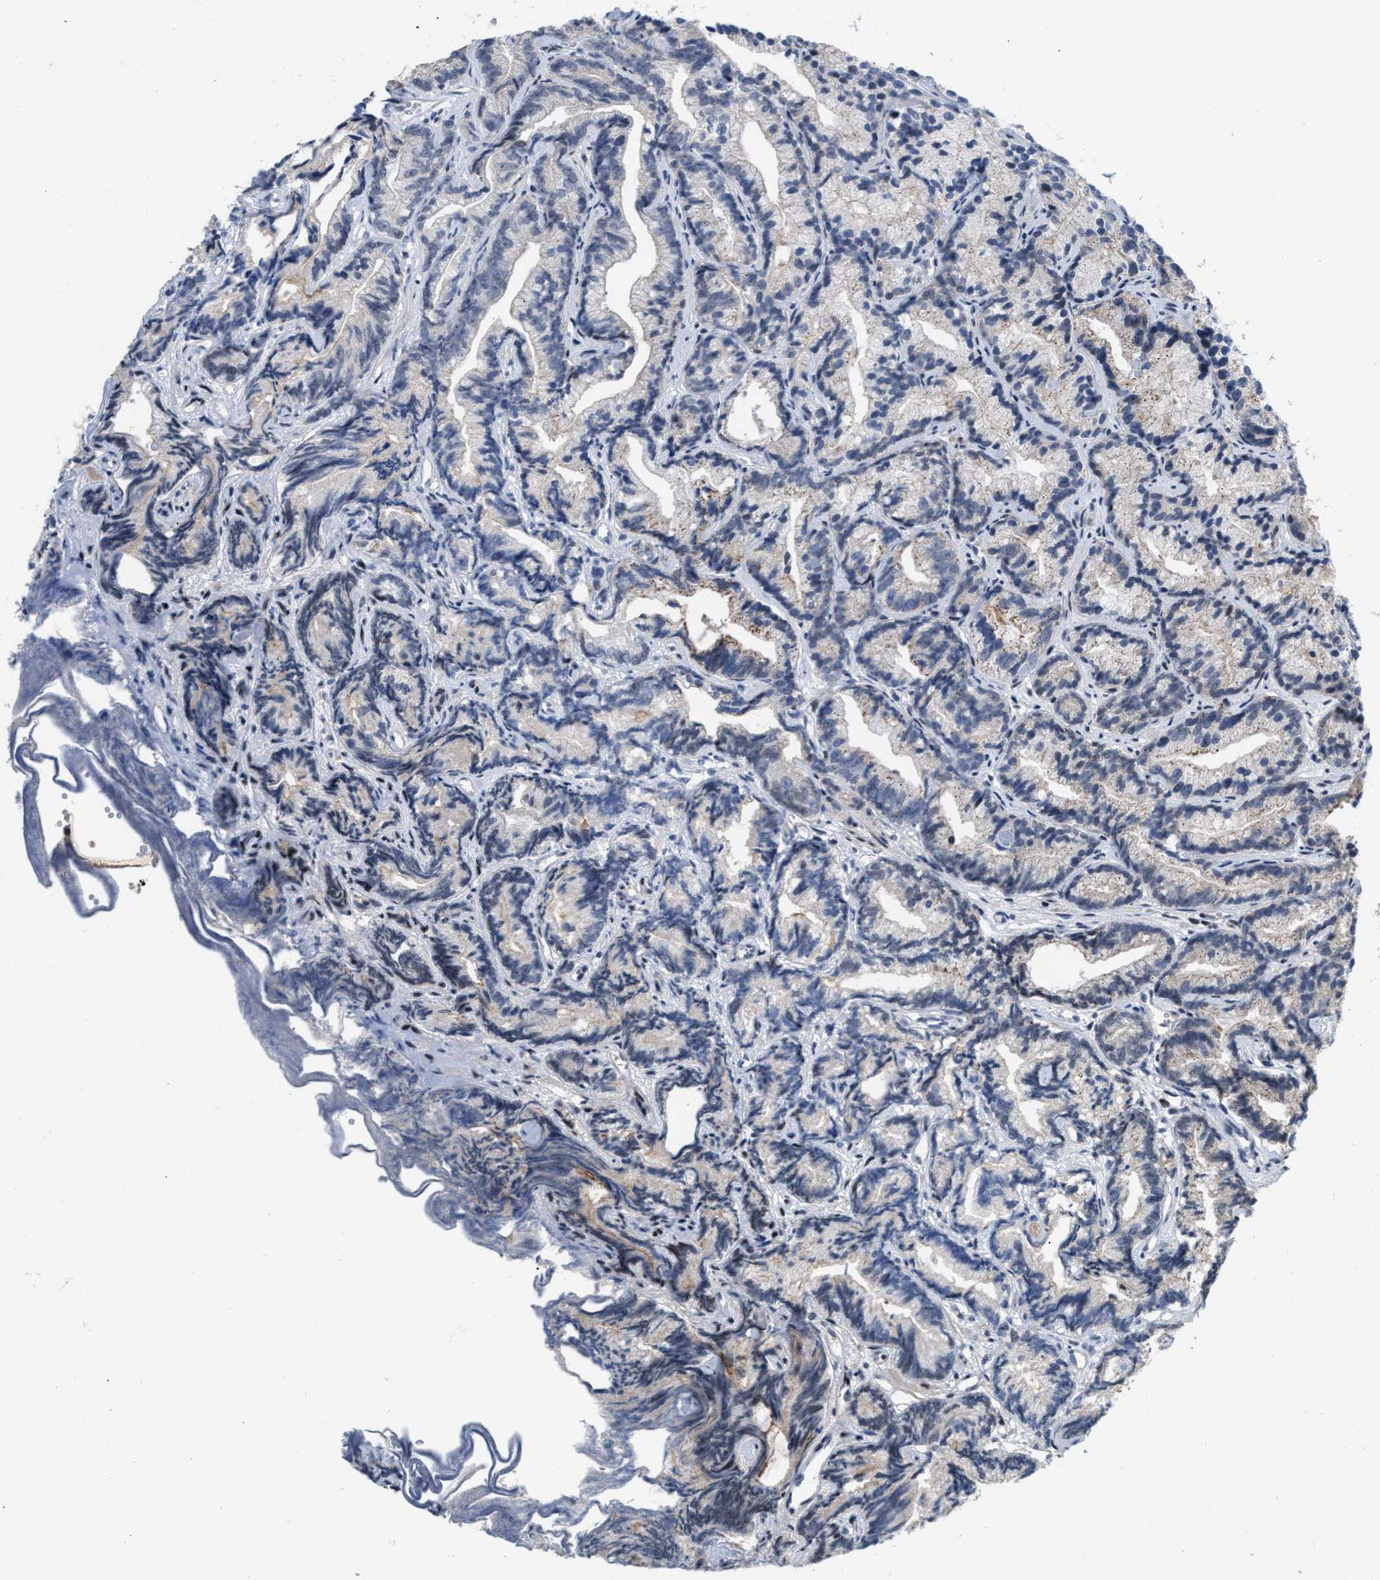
{"staining": {"intensity": "weak", "quantity": "<25%", "location": "cytoplasmic/membranous"}, "tissue": "prostate cancer", "cell_type": "Tumor cells", "image_type": "cancer", "snomed": [{"axis": "morphology", "description": "Adenocarcinoma, Low grade"}, {"axis": "topography", "description": "Prostate"}], "caption": "Tumor cells show no significant staining in adenocarcinoma (low-grade) (prostate).", "gene": "SETDB1", "patient": {"sex": "male", "age": 89}}